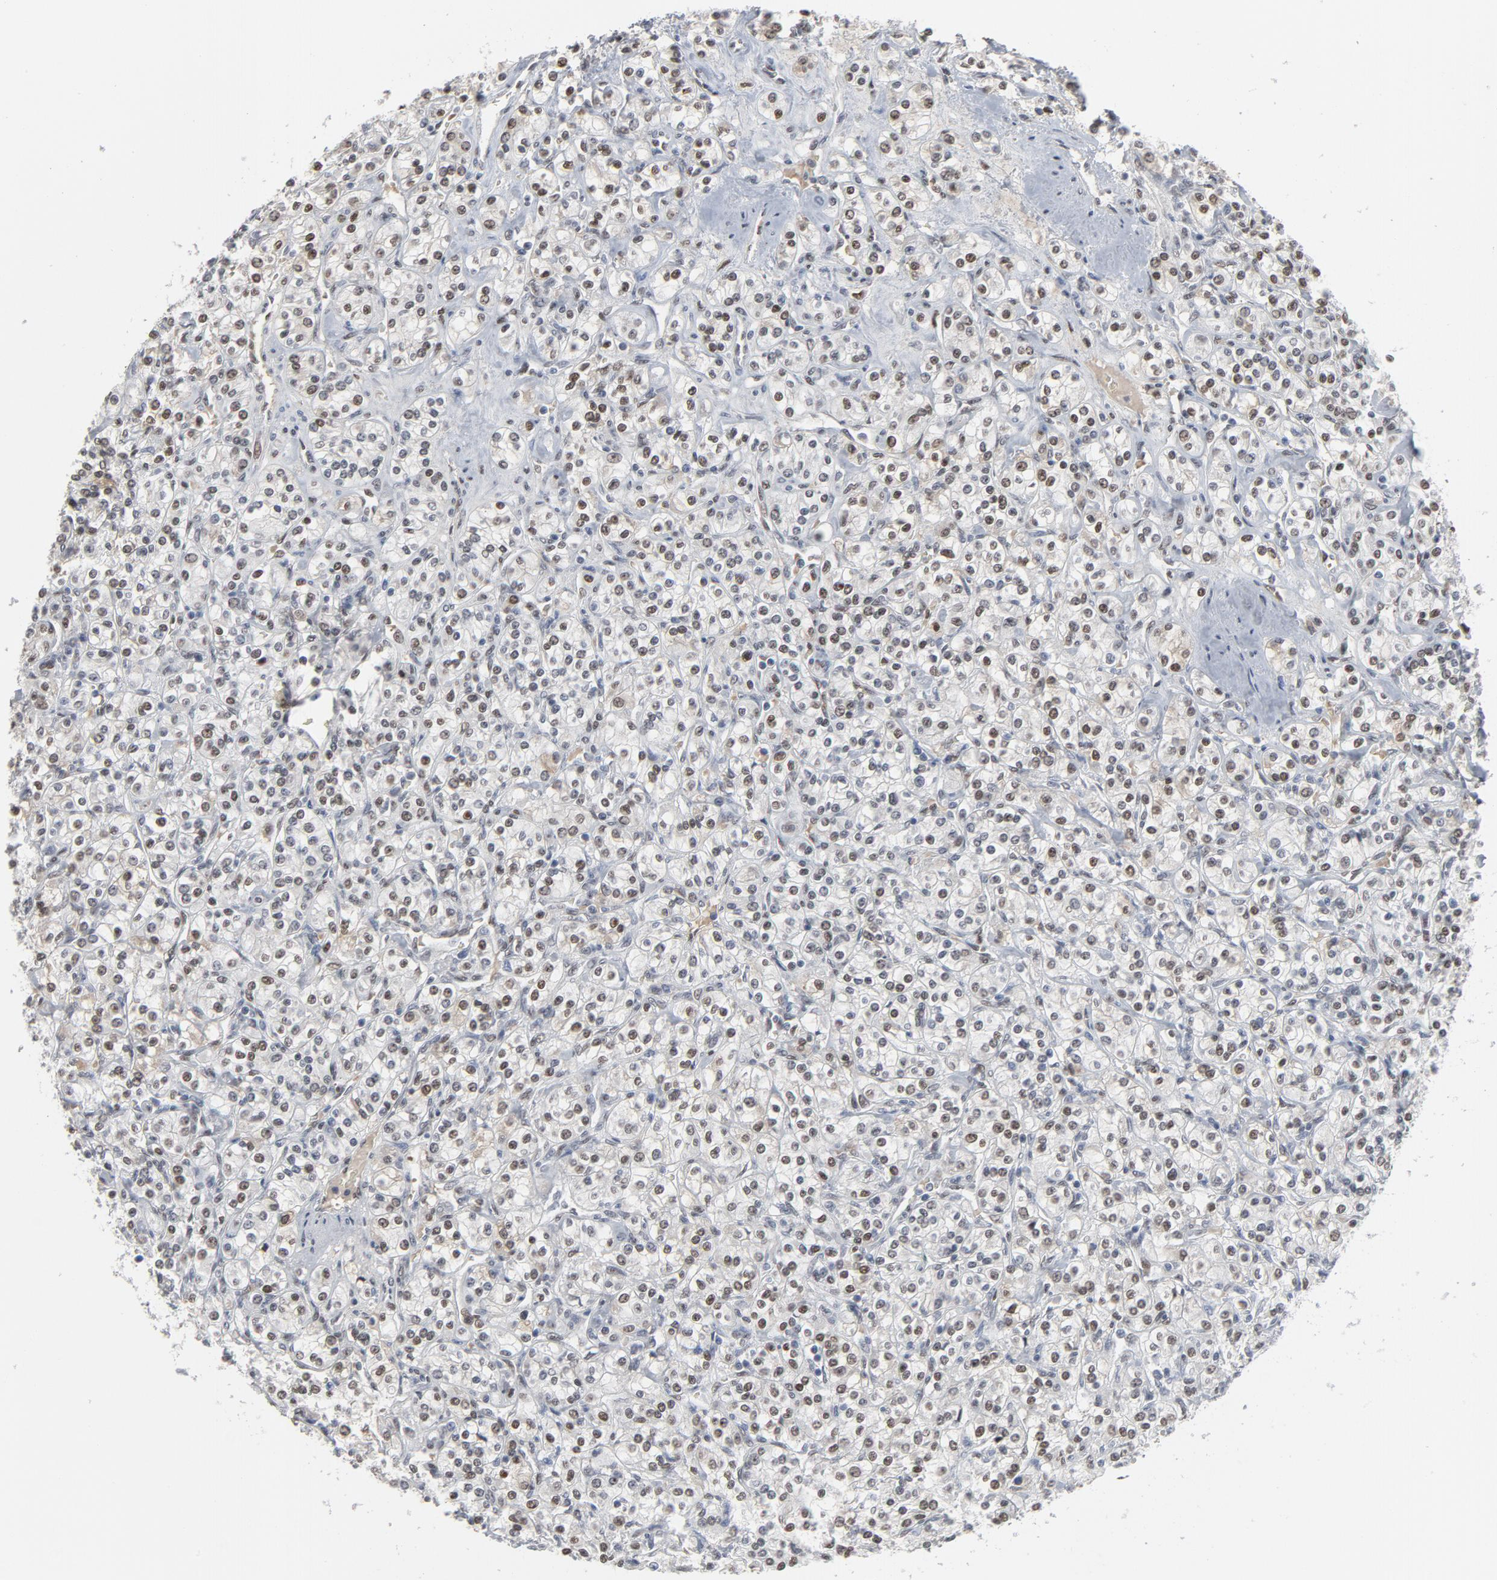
{"staining": {"intensity": "weak", "quantity": "25%-75%", "location": "nuclear"}, "tissue": "renal cancer", "cell_type": "Tumor cells", "image_type": "cancer", "snomed": [{"axis": "morphology", "description": "Adenocarcinoma, NOS"}, {"axis": "topography", "description": "Kidney"}], "caption": "A brown stain highlights weak nuclear expression of a protein in adenocarcinoma (renal) tumor cells.", "gene": "ATF7", "patient": {"sex": "male", "age": 77}}